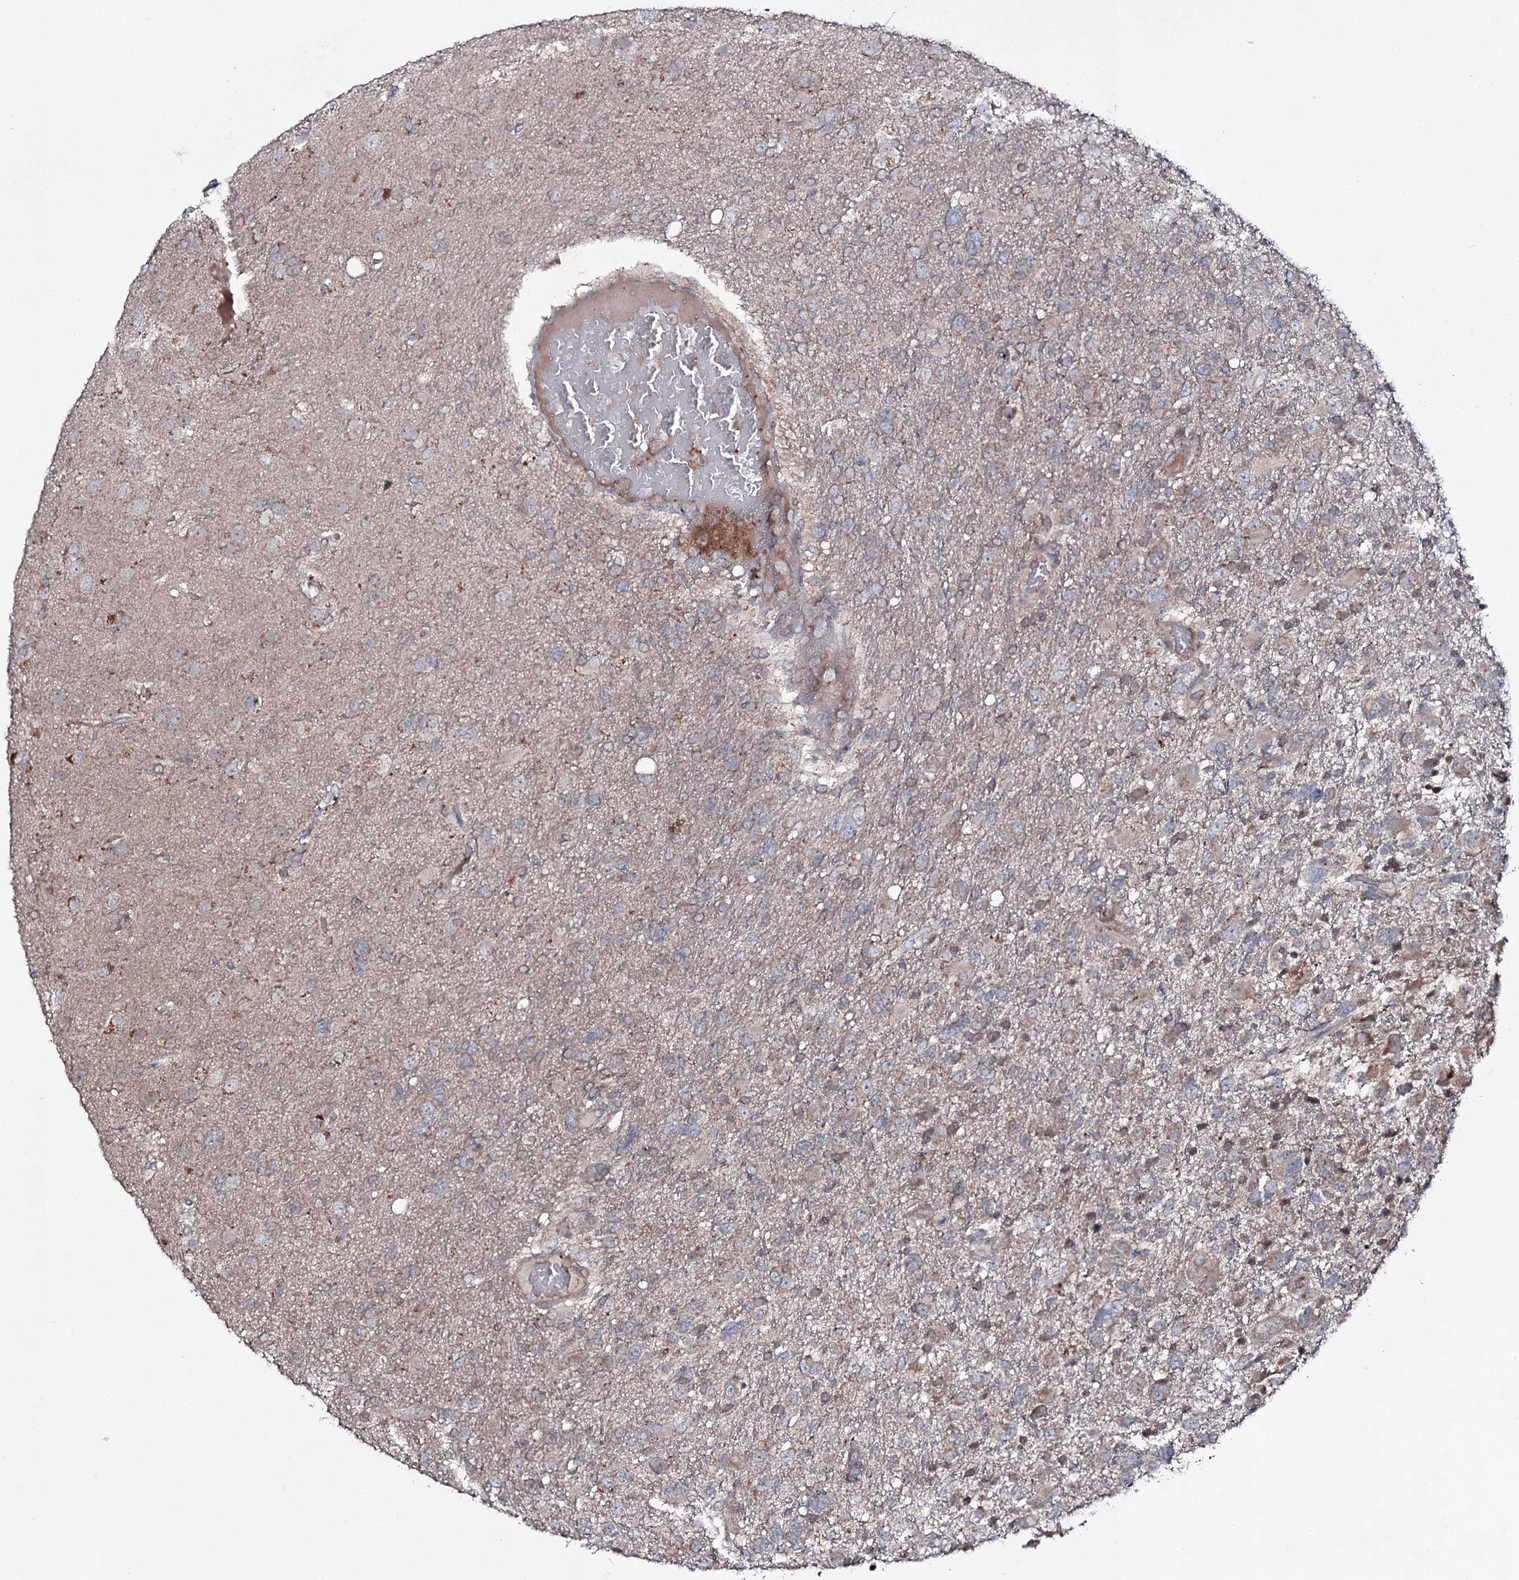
{"staining": {"intensity": "weak", "quantity": ">75%", "location": "cytoplasmic/membranous"}, "tissue": "glioma", "cell_type": "Tumor cells", "image_type": "cancer", "snomed": [{"axis": "morphology", "description": "Glioma, malignant, High grade"}, {"axis": "topography", "description": "Brain"}], "caption": "A low amount of weak cytoplasmic/membranous positivity is present in approximately >75% of tumor cells in malignant glioma (high-grade) tissue.", "gene": "SNAP23", "patient": {"sex": "male", "age": 61}}